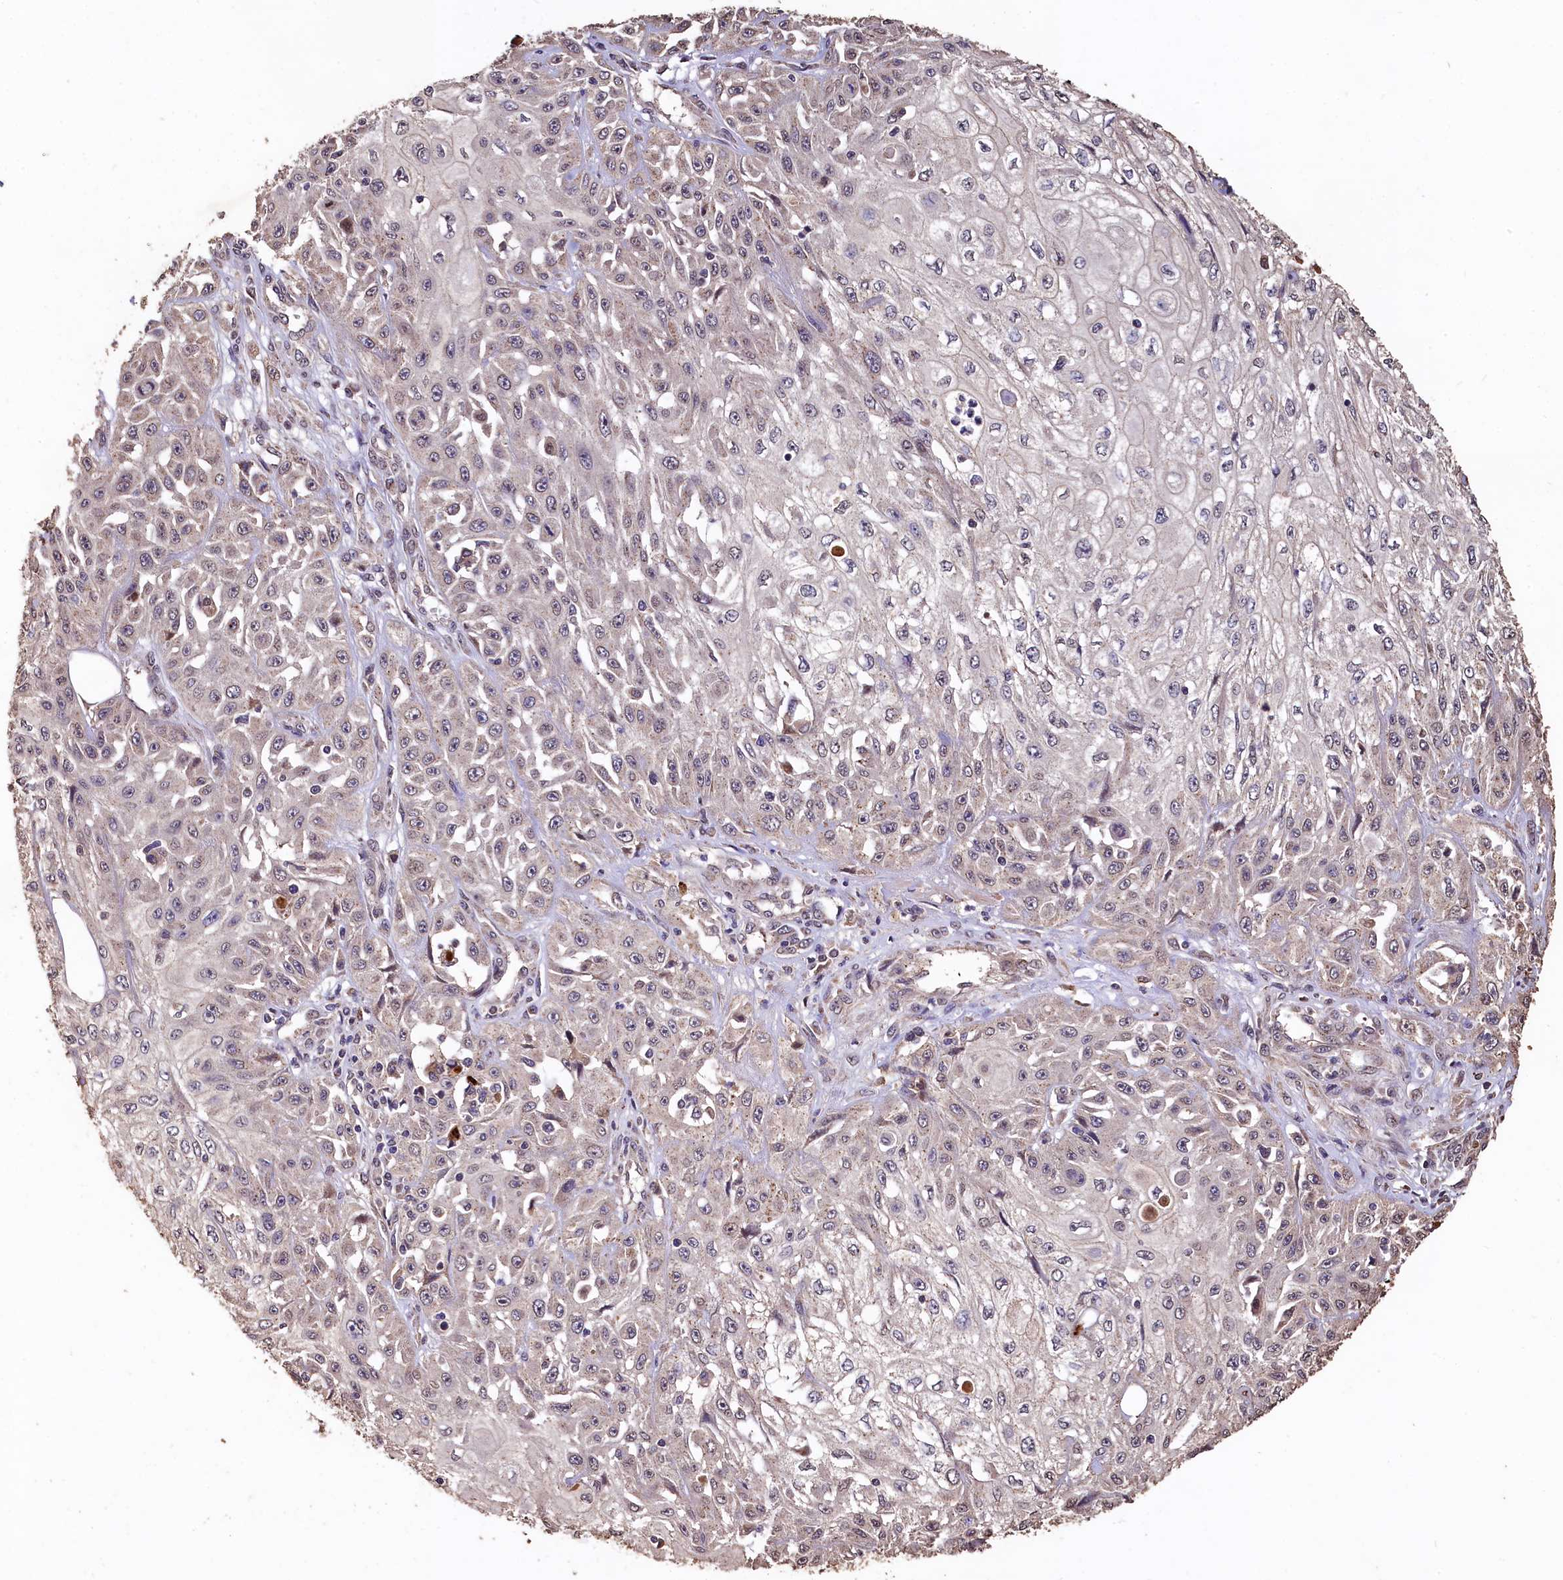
{"staining": {"intensity": "negative", "quantity": "none", "location": "none"}, "tissue": "skin cancer", "cell_type": "Tumor cells", "image_type": "cancer", "snomed": [{"axis": "morphology", "description": "Squamous cell carcinoma, NOS"}, {"axis": "morphology", "description": "Squamous cell carcinoma, metastatic, NOS"}, {"axis": "topography", "description": "Skin"}, {"axis": "topography", "description": "Lymph node"}], "caption": "Tumor cells are negative for brown protein staining in skin cancer.", "gene": "LSM4", "patient": {"sex": "male", "age": 75}}